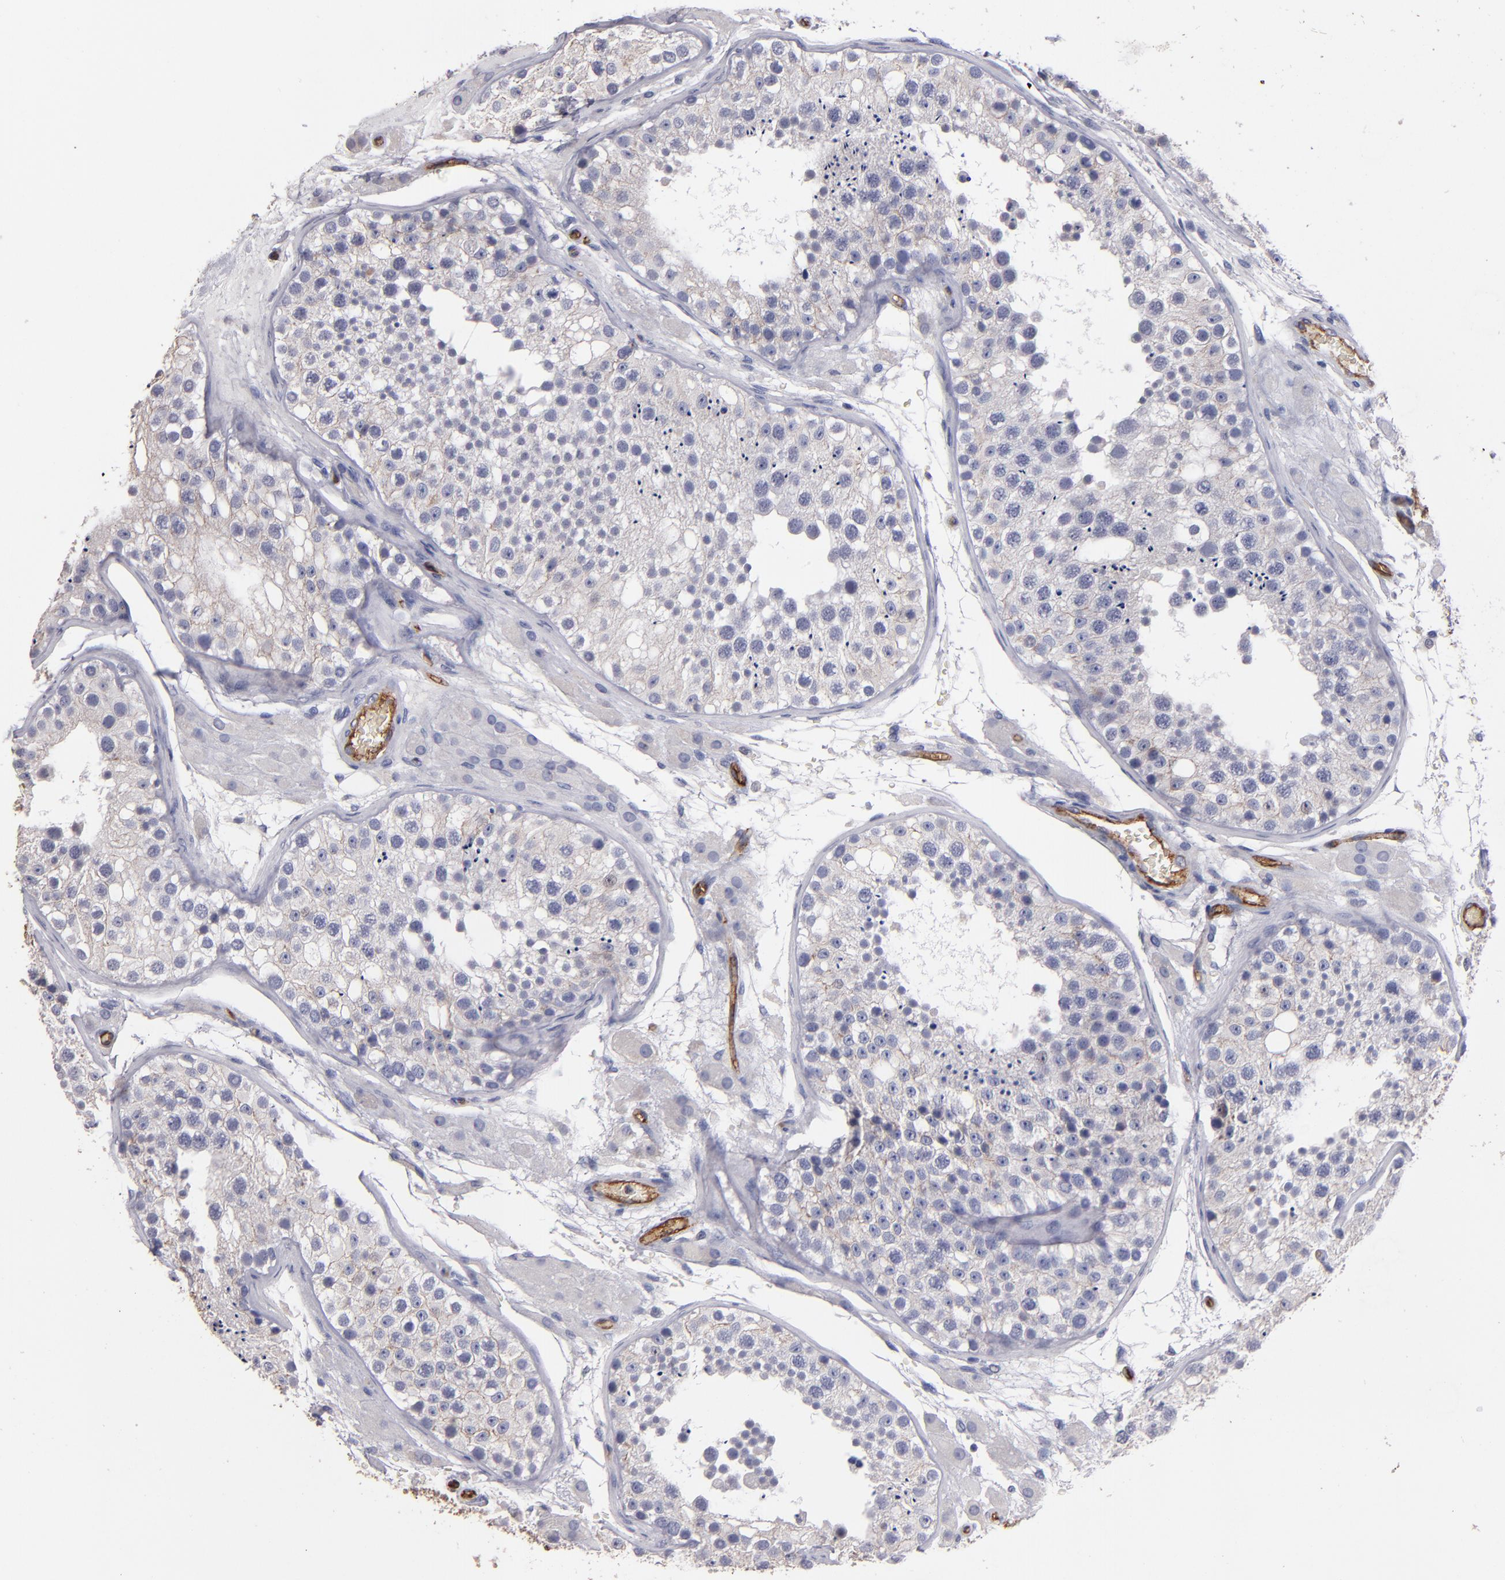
{"staining": {"intensity": "weak", "quantity": "<25%", "location": "cytoplasmic/membranous"}, "tissue": "testis", "cell_type": "Cells in seminiferous ducts", "image_type": "normal", "snomed": [{"axis": "morphology", "description": "Normal tissue, NOS"}, {"axis": "topography", "description": "Testis"}], "caption": "Immunohistochemistry (IHC) histopathology image of normal human testis stained for a protein (brown), which reveals no expression in cells in seminiferous ducts.", "gene": "CLDN5", "patient": {"sex": "male", "age": 26}}